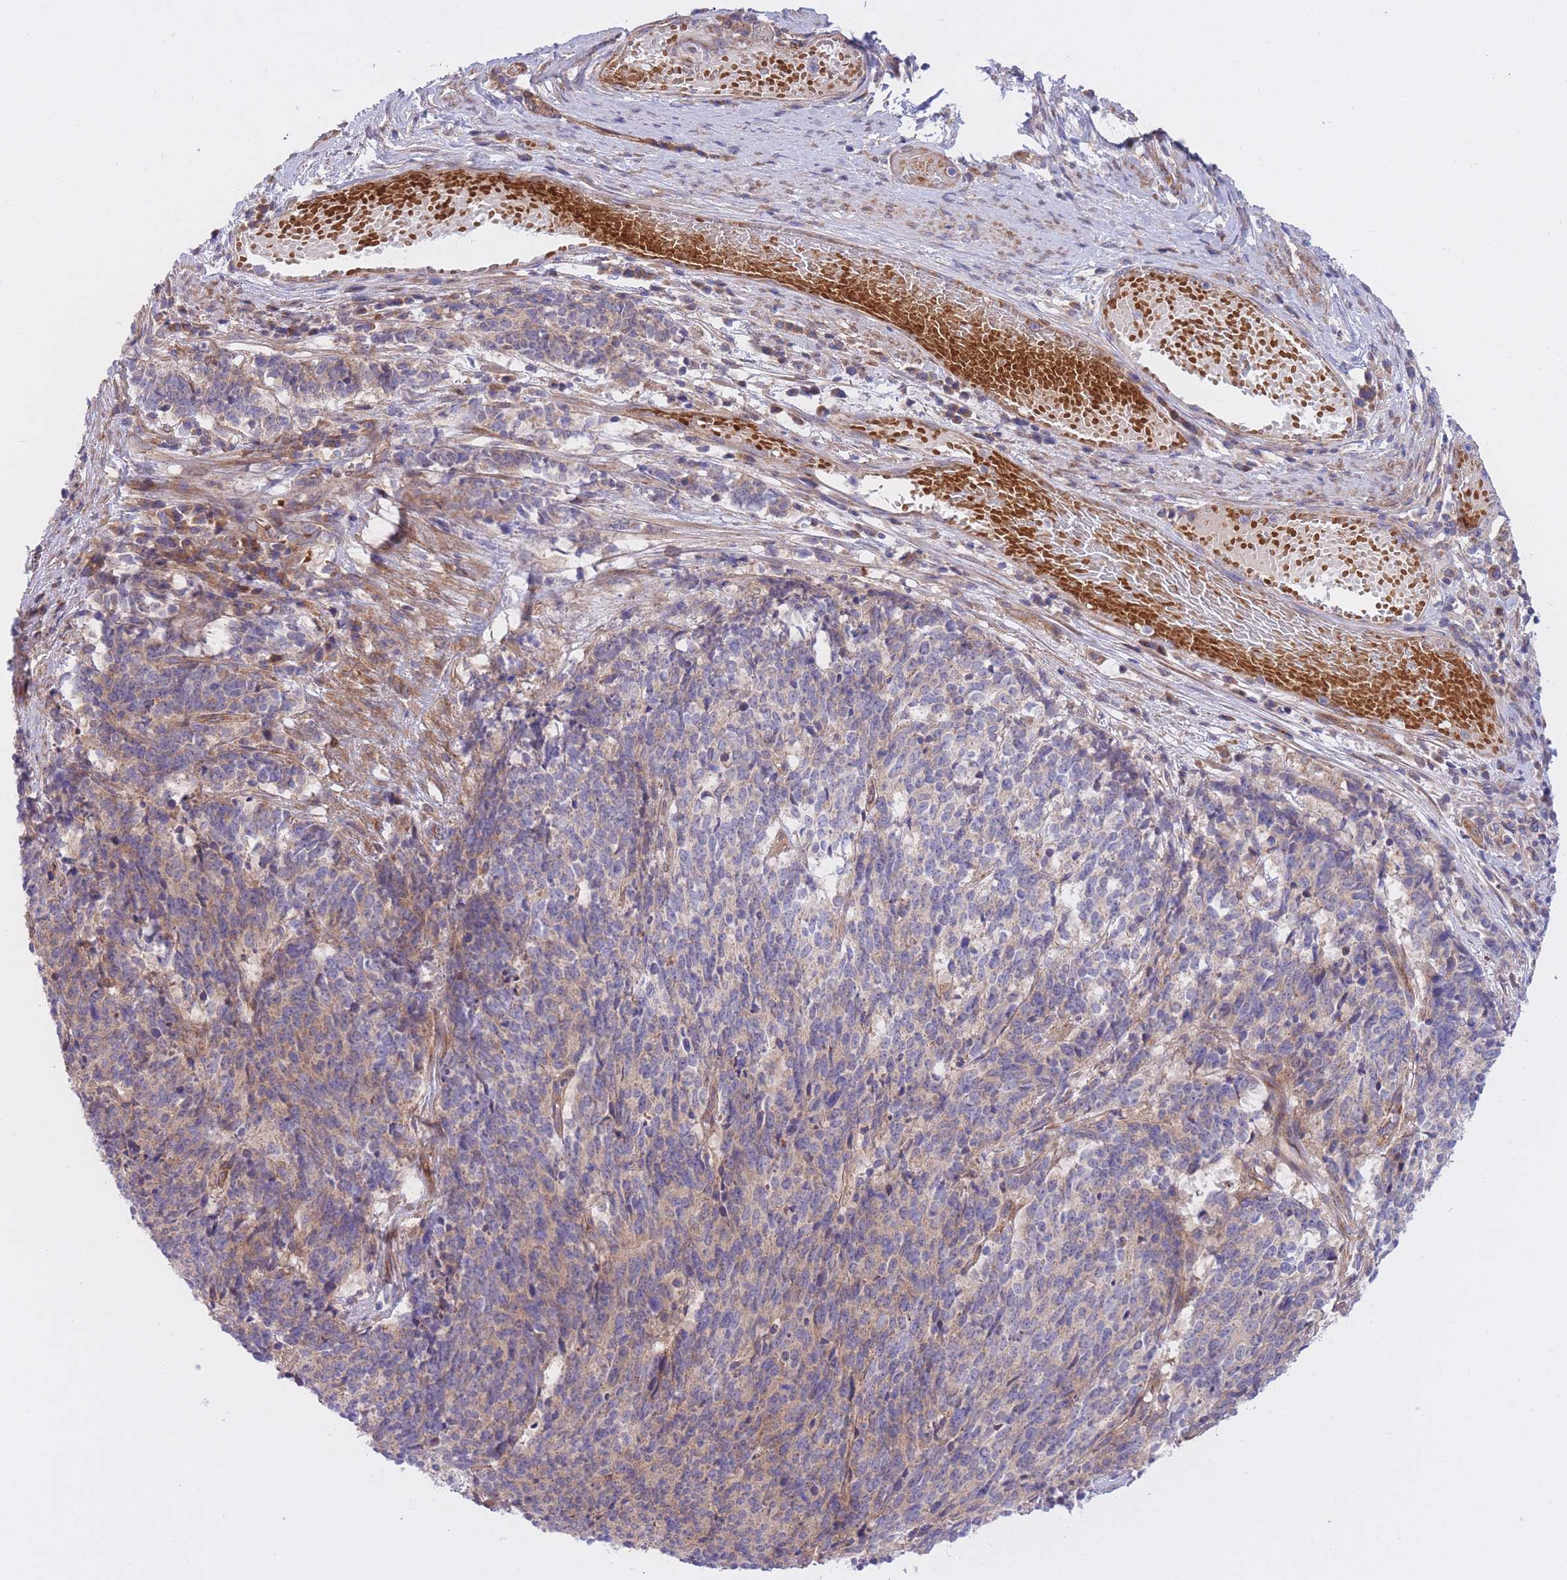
{"staining": {"intensity": "weak", "quantity": "<25%", "location": "cytoplasmic/membranous"}, "tissue": "cervical cancer", "cell_type": "Tumor cells", "image_type": "cancer", "snomed": [{"axis": "morphology", "description": "Squamous cell carcinoma, NOS"}, {"axis": "topography", "description": "Cervix"}], "caption": "Immunohistochemistry histopathology image of cervical cancer (squamous cell carcinoma) stained for a protein (brown), which reveals no expression in tumor cells.", "gene": "CHAC1", "patient": {"sex": "female", "age": 29}}